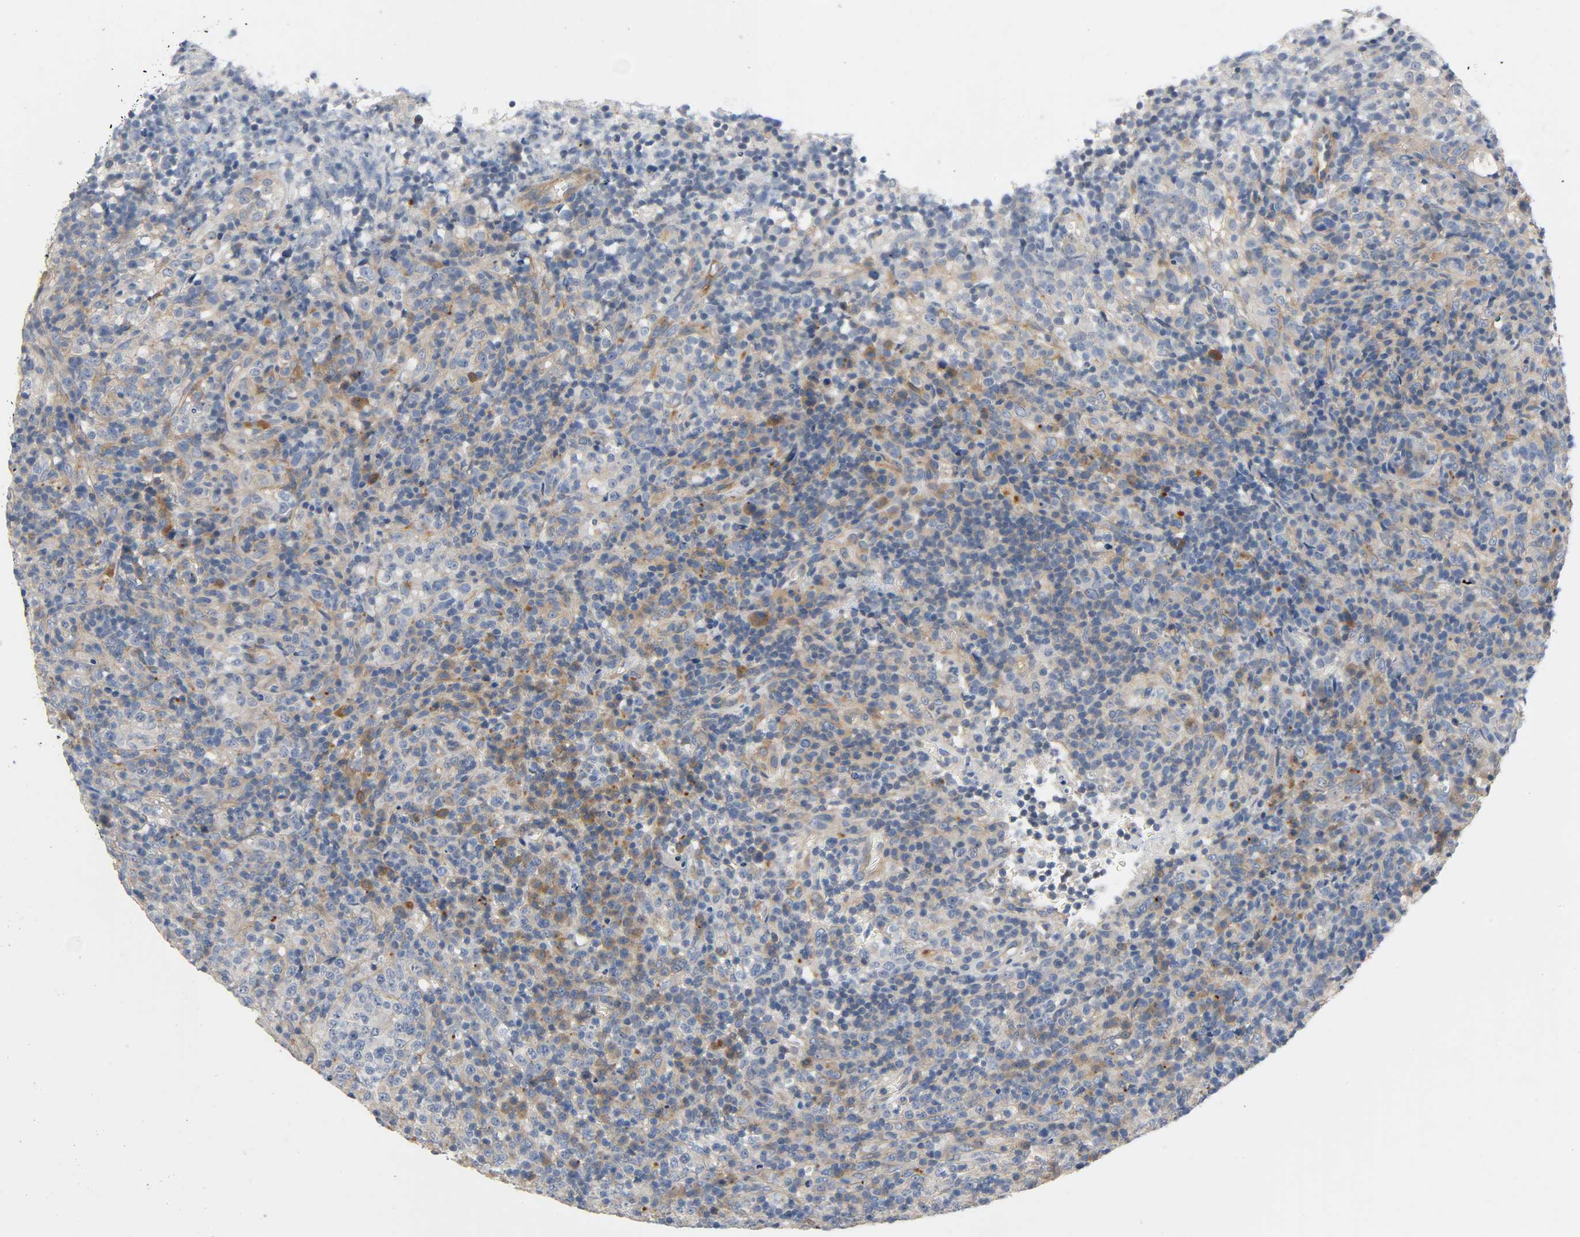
{"staining": {"intensity": "moderate", "quantity": "25%-75%", "location": "cytoplasmic/membranous"}, "tissue": "lymphoma", "cell_type": "Tumor cells", "image_type": "cancer", "snomed": [{"axis": "morphology", "description": "Malignant lymphoma, non-Hodgkin's type, High grade"}, {"axis": "topography", "description": "Lymph node"}], "caption": "Lymphoma stained with a protein marker exhibits moderate staining in tumor cells.", "gene": "ARPC1A", "patient": {"sex": "female", "age": 76}}